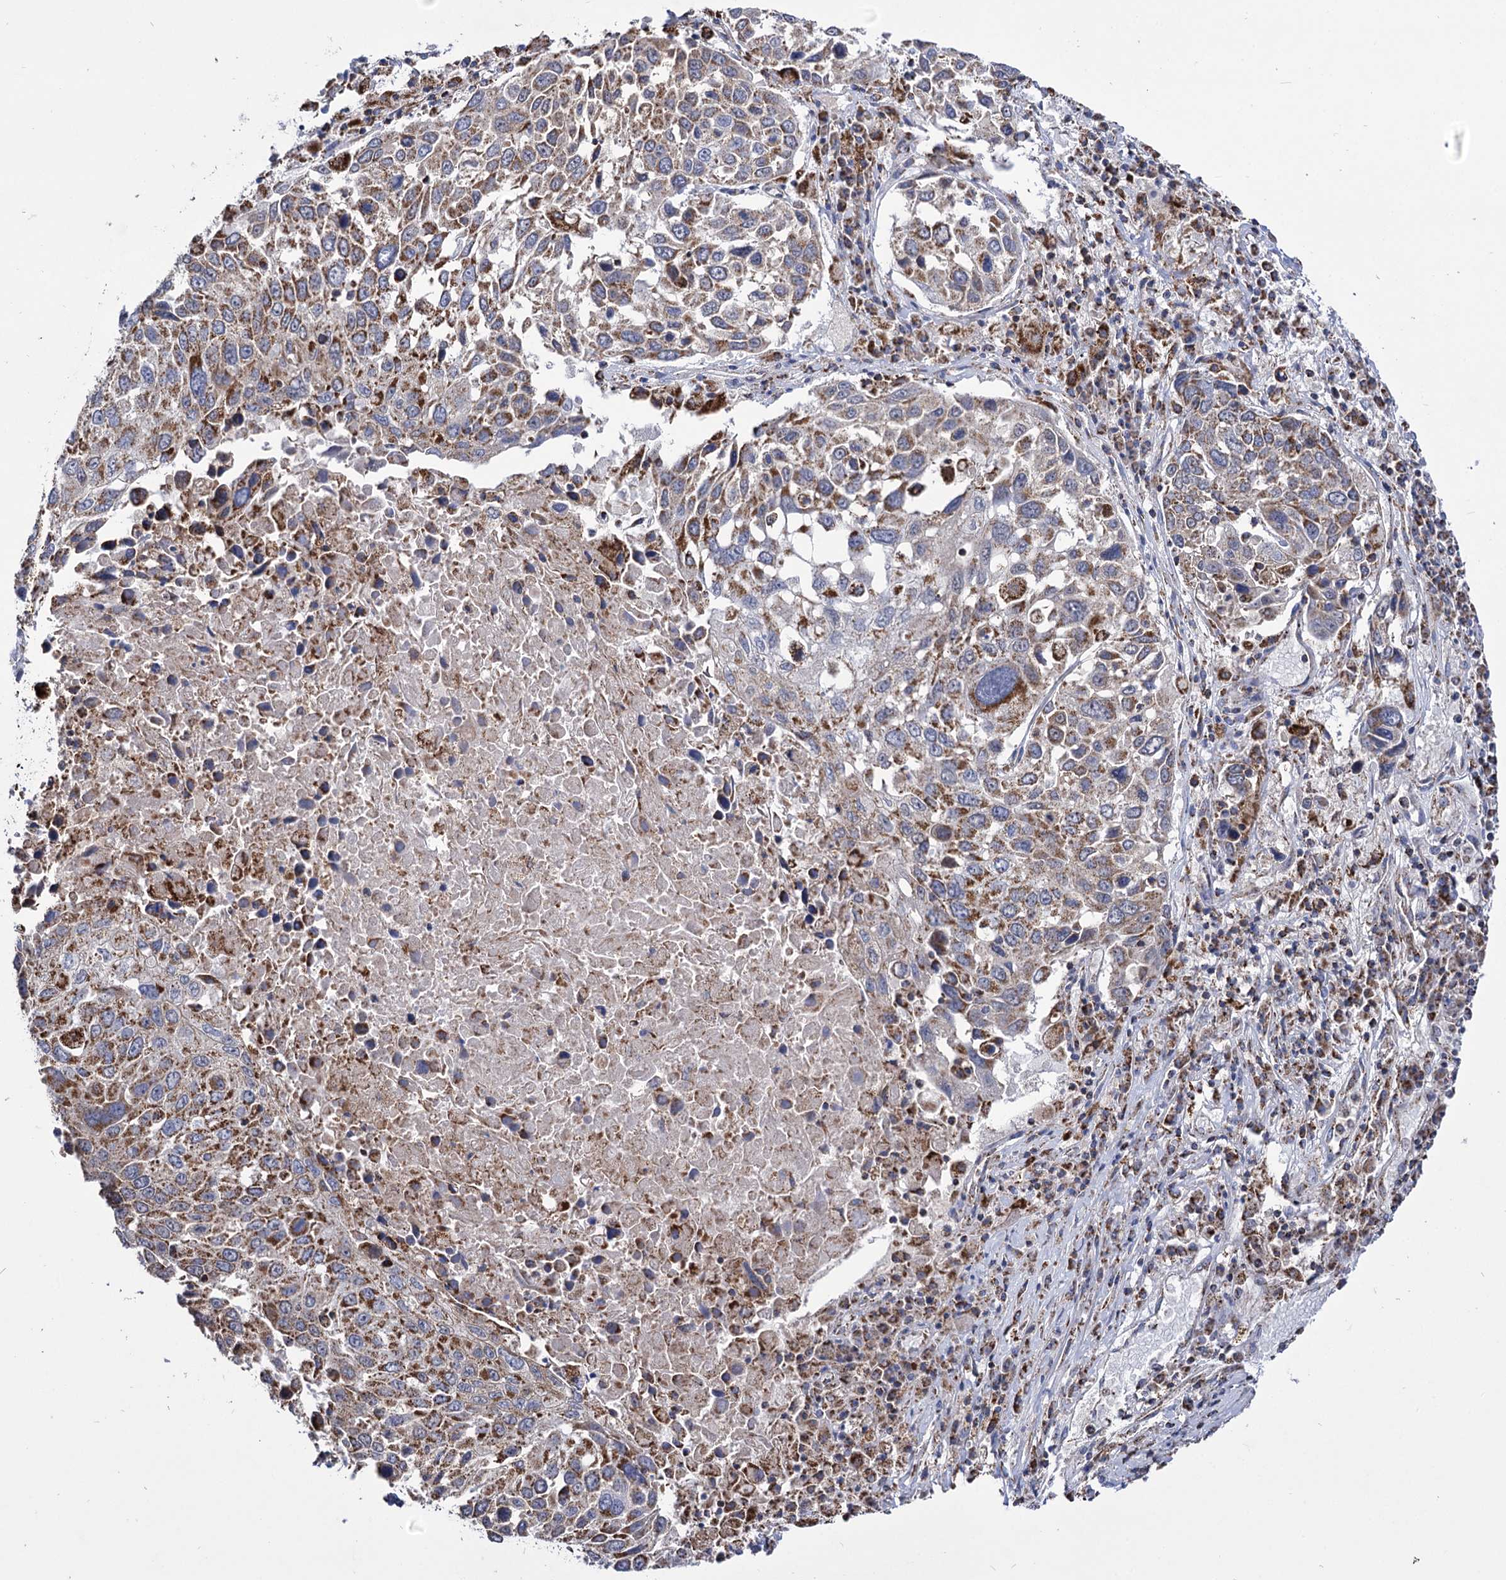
{"staining": {"intensity": "moderate", "quantity": ">75%", "location": "cytoplasmic/membranous"}, "tissue": "lung cancer", "cell_type": "Tumor cells", "image_type": "cancer", "snomed": [{"axis": "morphology", "description": "Squamous cell carcinoma, NOS"}, {"axis": "topography", "description": "Lung"}], "caption": "Human lung squamous cell carcinoma stained for a protein (brown) shows moderate cytoplasmic/membranous positive staining in approximately >75% of tumor cells.", "gene": "ABHD10", "patient": {"sex": "male", "age": 65}}